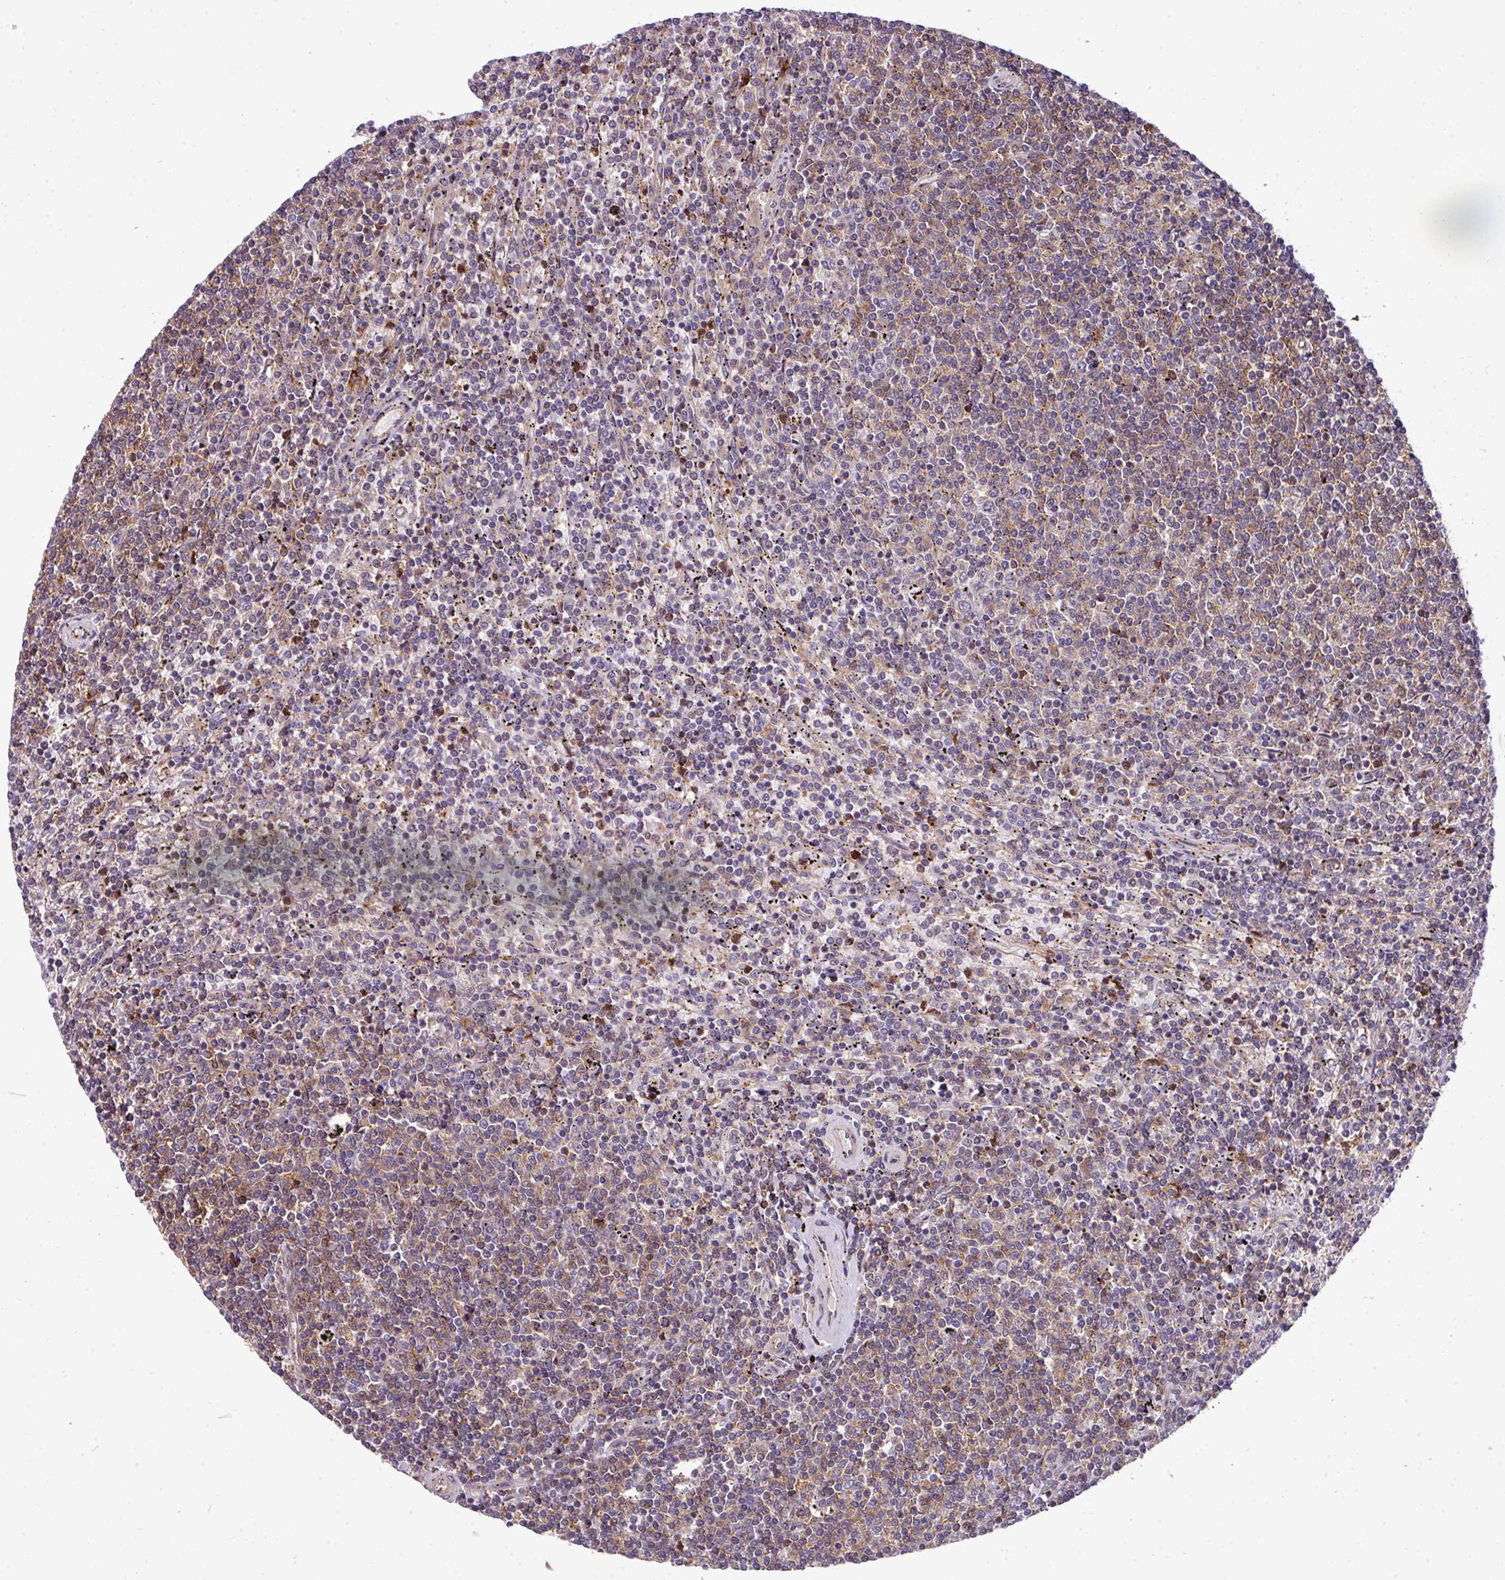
{"staining": {"intensity": "negative", "quantity": "none", "location": "none"}, "tissue": "lymphoma", "cell_type": "Tumor cells", "image_type": "cancer", "snomed": [{"axis": "morphology", "description": "Malignant lymphoma, non-Hodgkin's type, Low grade"}, {"axis": "topography", "description": "Spleen"}], "caption": "This is a histopathology image of immunohistochemistry (IHC) staining of lymphoma, which shows no staining in tumor cells. (DAB (3,3'-diaminobenzidine) IHC, high magnification).", "gene": "CASS4", "patient": {"sex": "female", "age": 50}}